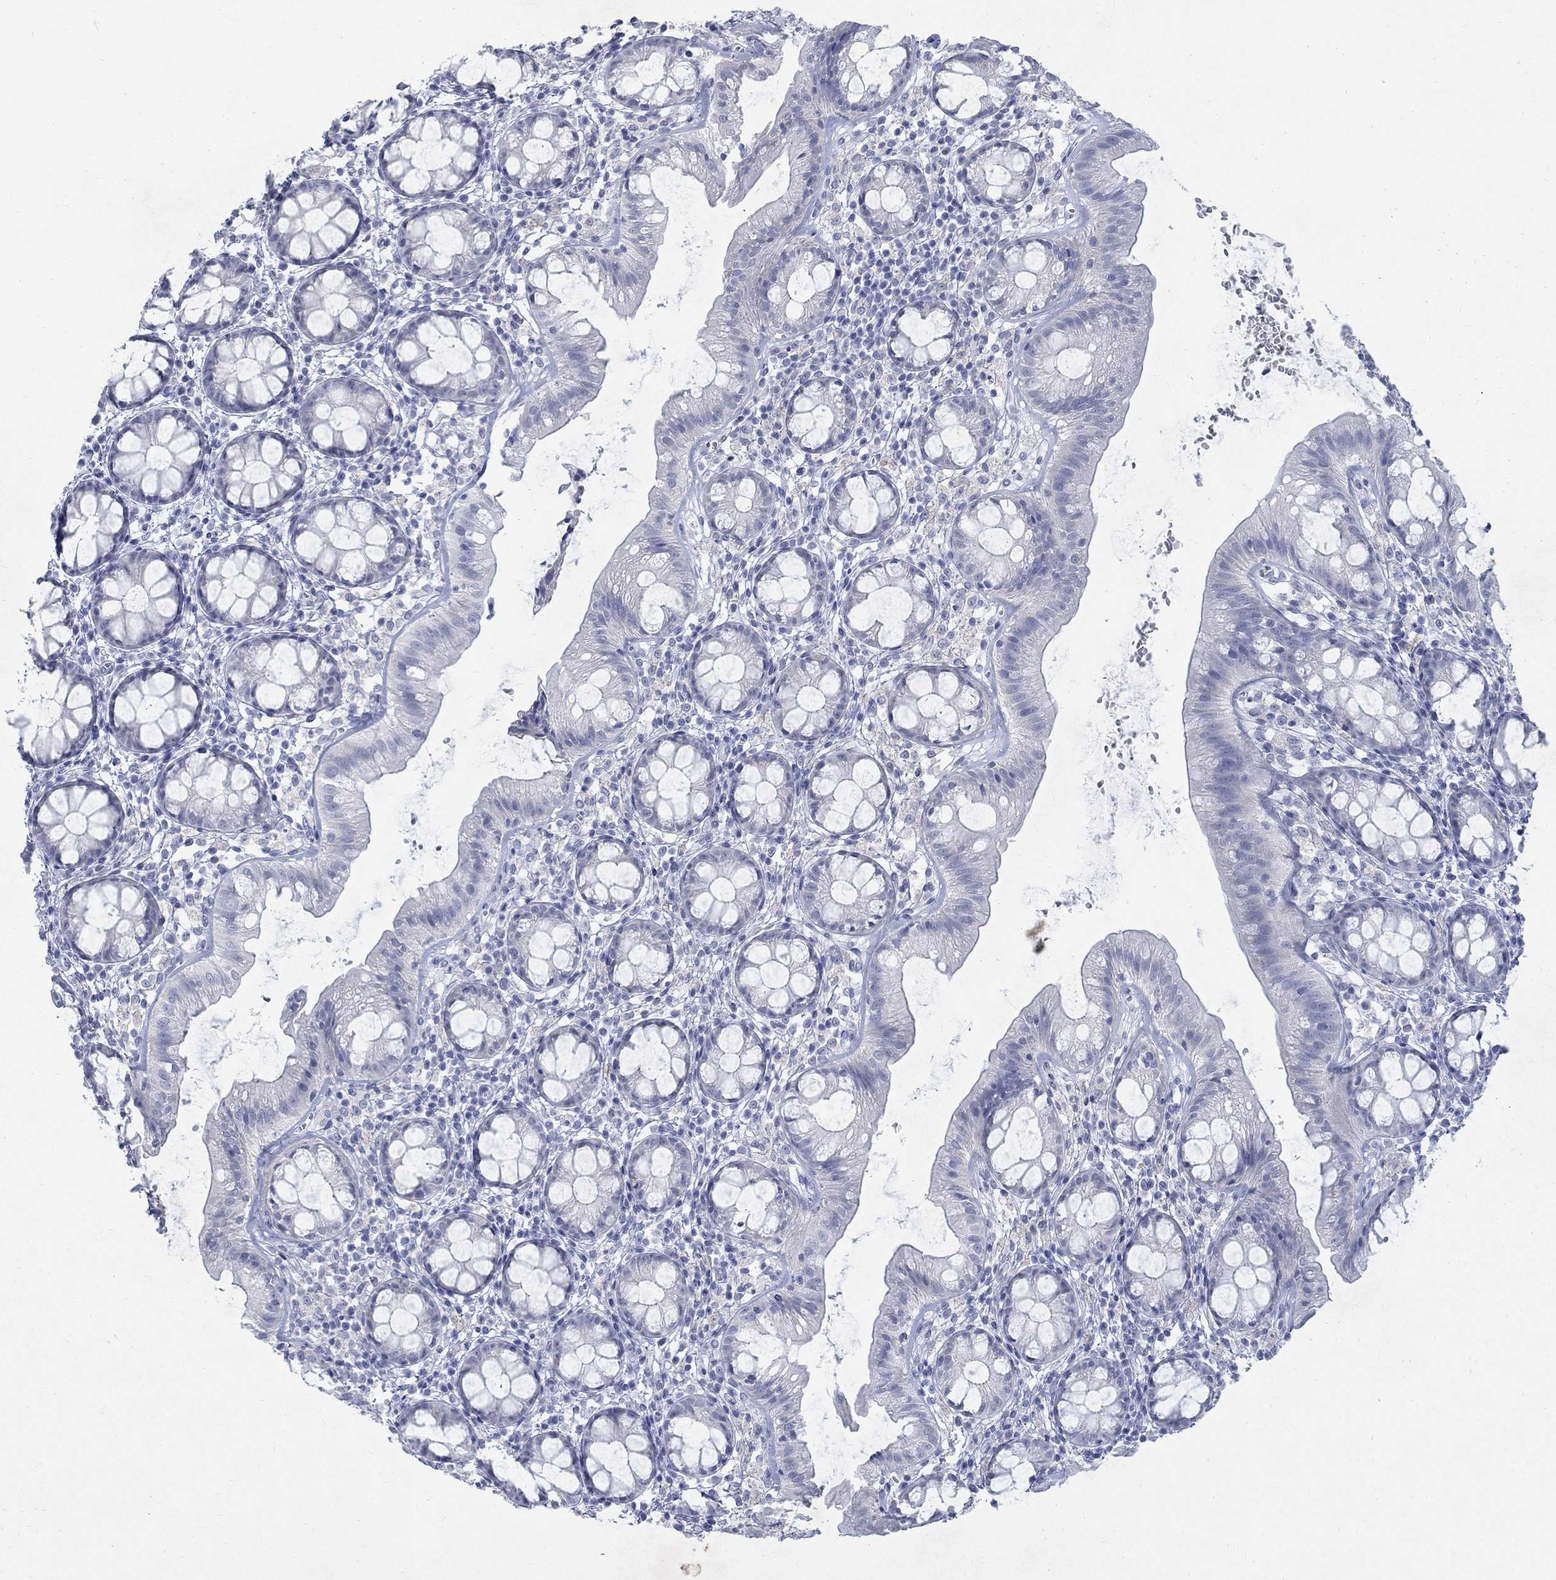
{"staining": {"intensity": "weak", "quantity": "<25%", "location": "cytoplasmic/membranous"}, "tissue": "rectum", "cell_type": "Glandular cells", "image_type": "normal", "snomed": [{"axis": "morphology", "description": "Normal tissue, NOS"}, {"axis": "topography", "description": "Rectum"}], "caption": "DAB immunohistochemical staining of benign rectum shows no significant staining in glandular cells.", "gene": "RFTN2", "patient": {"sex": "male", "age": 57}}